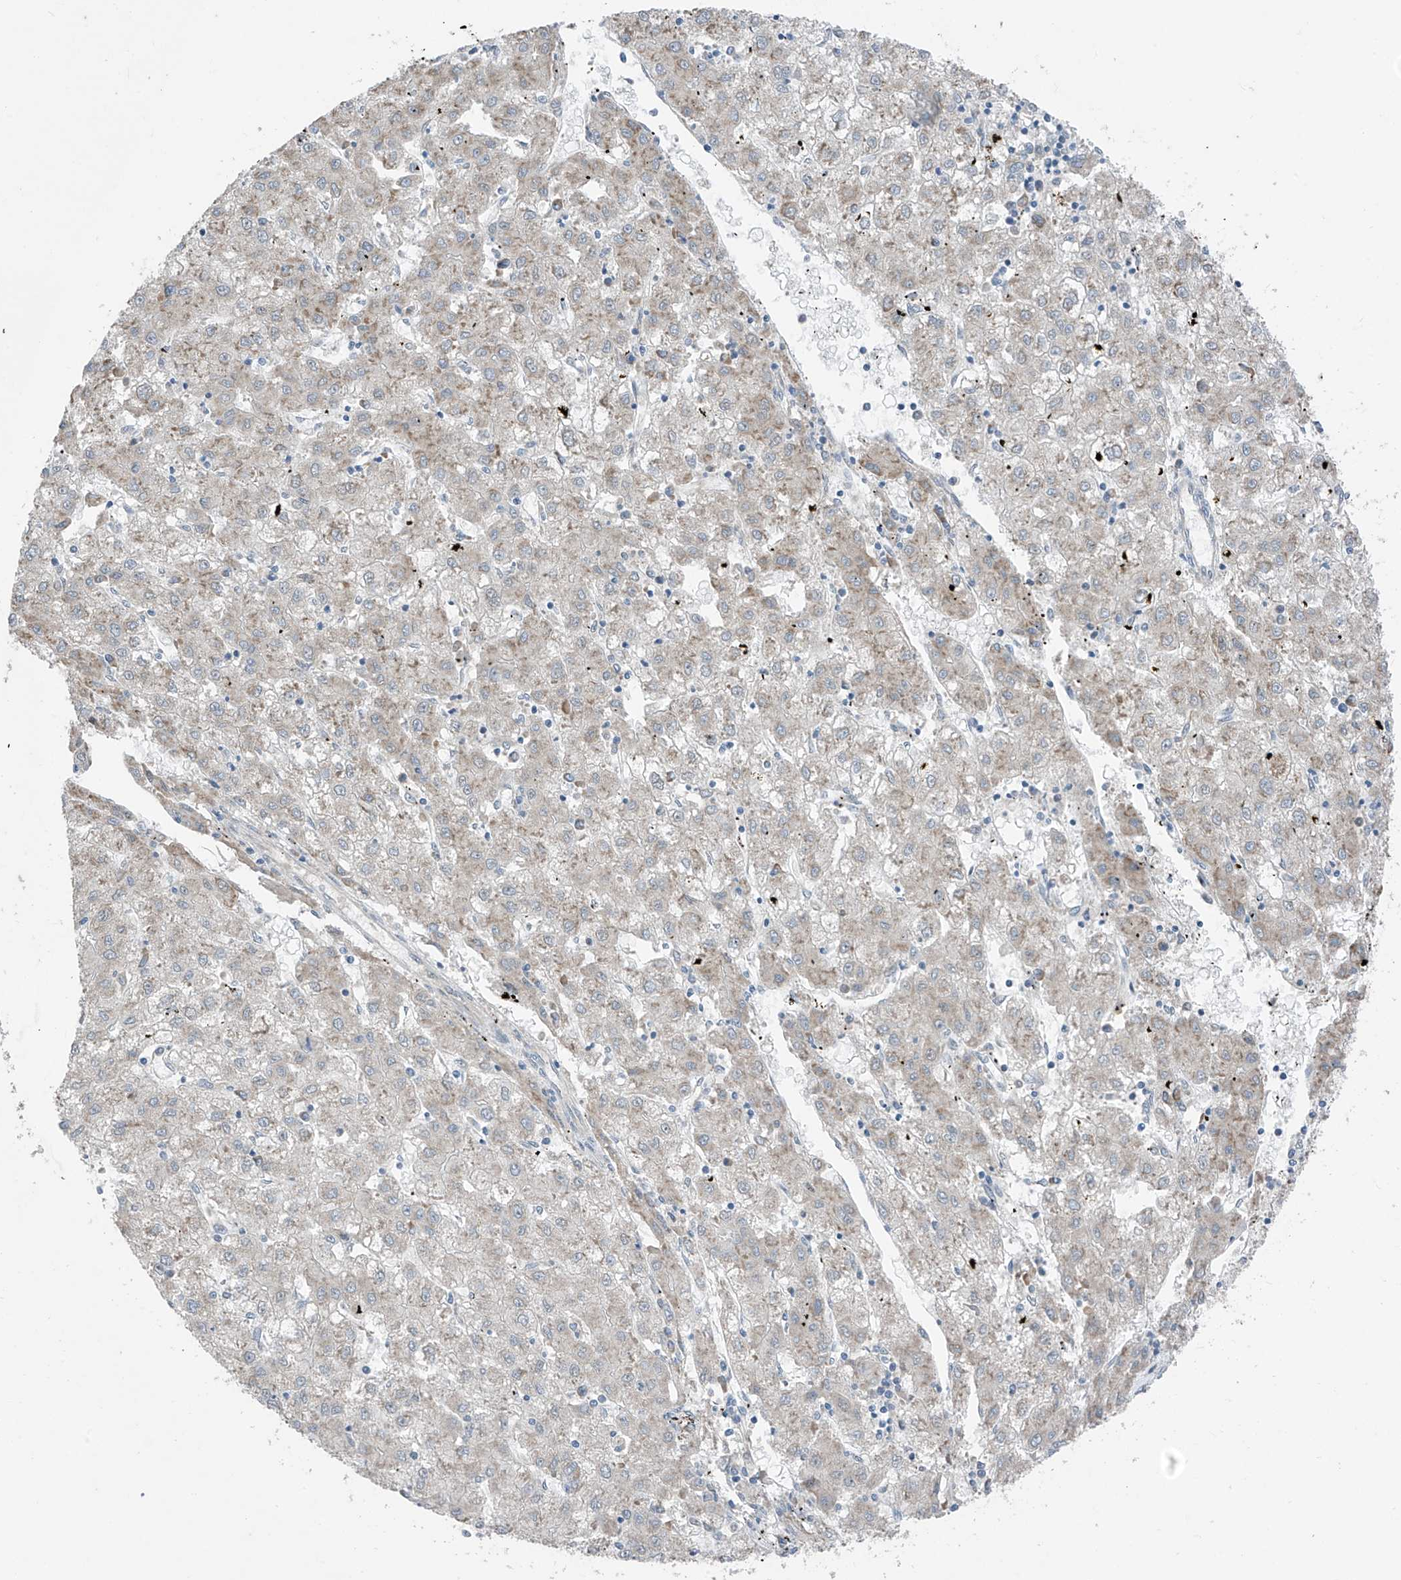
{"staining": {"intensity": "weak", "quantity": "25%-75%", "location": "cytoplasmic/membranous"}, "tissue": "liver cancer", "cell_type": "Tumor cells", "image_type": "cancer", "snomed": [{"axis": "morphology", "description": "Carcinoma, Hepatocellular, NOS"}, {"axis": "topography", "description": "Liver"}], "caption": "Weak cytoplasmic/membranous staining is seen in about 25%-75% of tumor cells in liver cancer (hepatocellular carcinoma). (brown staining indicates protein expression, while blue staining denotes nuclei).", "gene": "RPL4", "patient": {"sex": "male", "age": 72}}